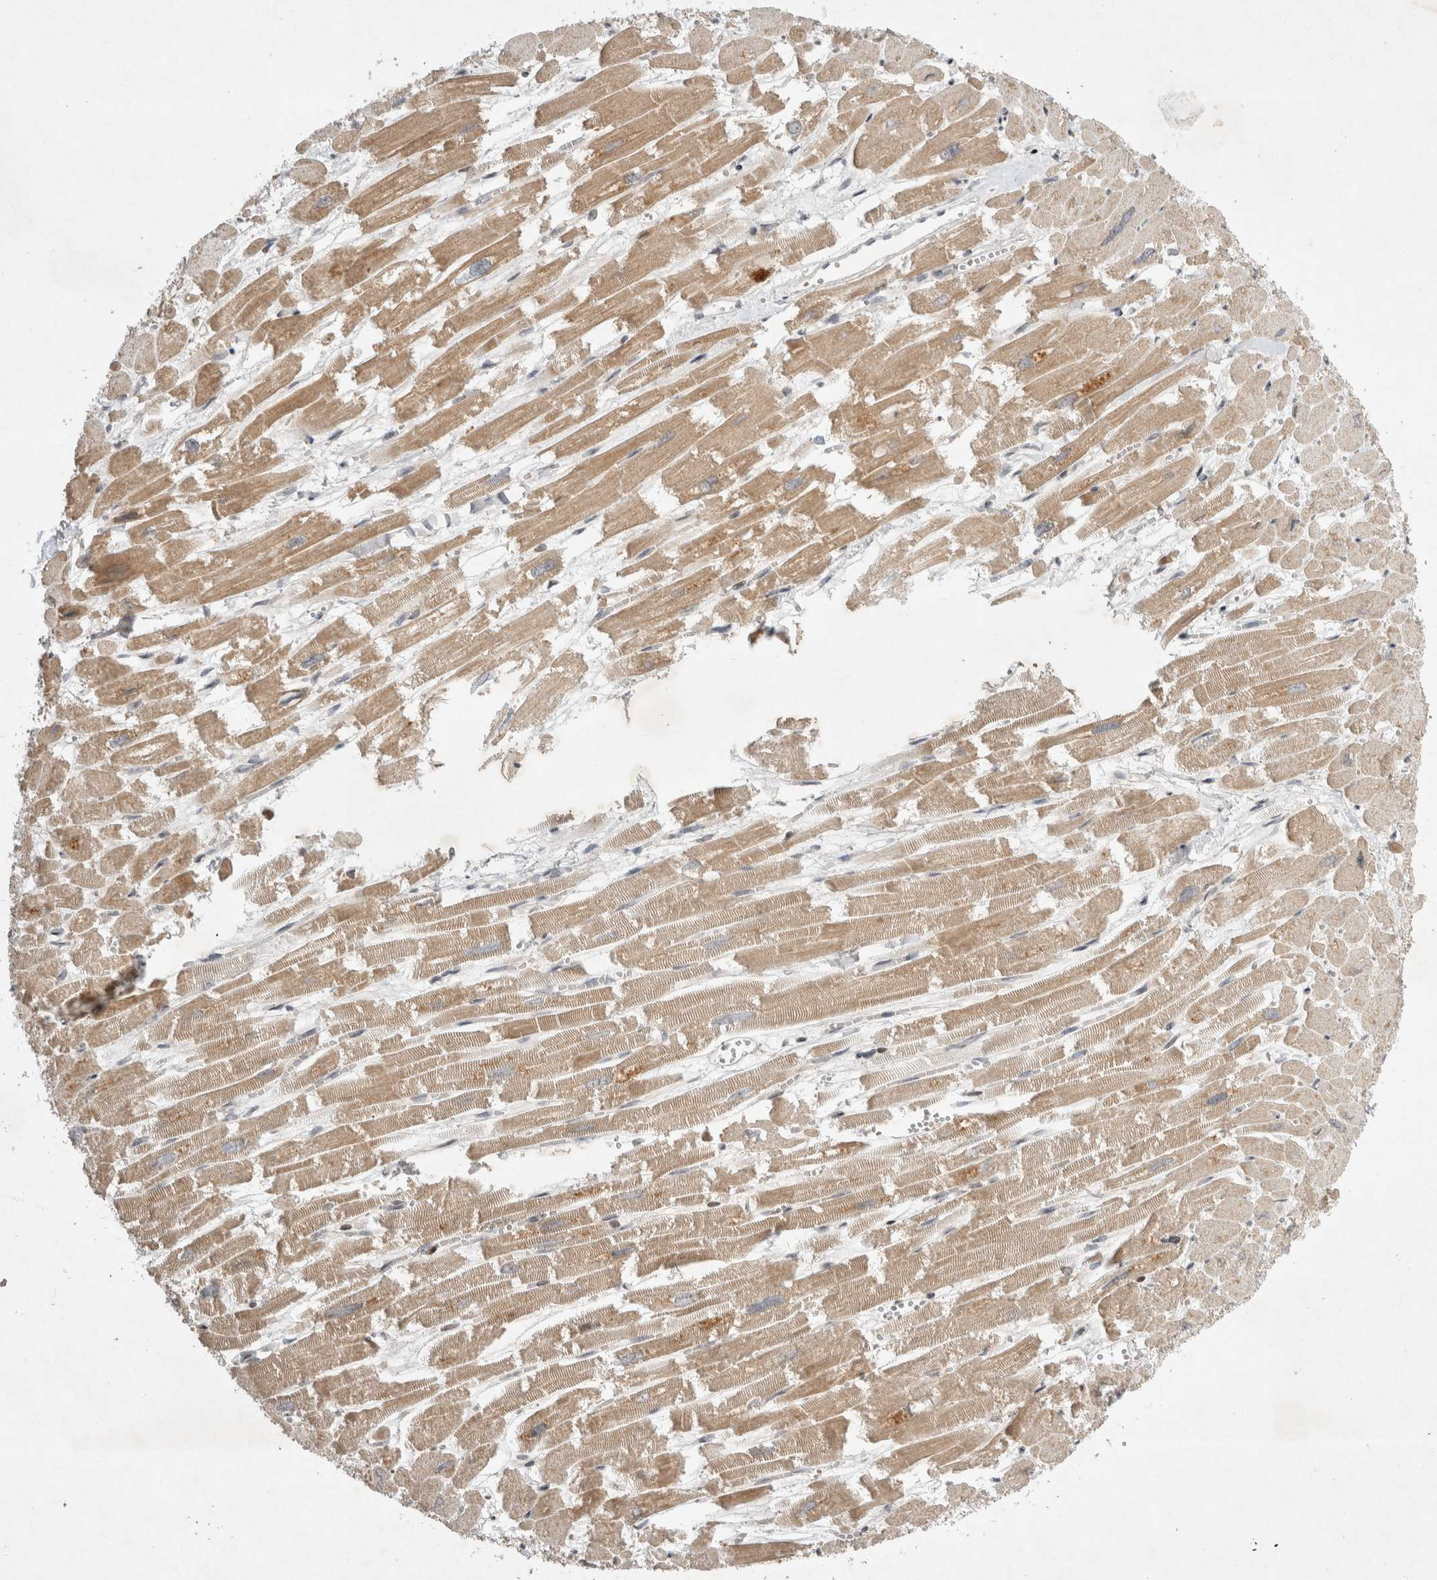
{"staining": {"intensity": "moderate", "quantity": ">75%", "location": "cytoplasmic/membranous"}, "tissue": "heart muscle", "cell_type": "Cardiomyocytes", "image_type": "normal", "snomed": [{"axis": "morphology", "description": "Normal tissue, NOS"}, {"axis": "topography", "description": "Heart"}], "caption": "Heart muscle was stained to show a protein in brown. There is medium levels of moderate cytoplasmic/membranous expression in approximately >75% of cardiomyocytes. (DAB (3,3'-diaminobenzidine) = brown stain, brightfield microscopy at high magnification).", "gene": "EIF2AK1", "patient": {"sex": "male", "age": 54}}